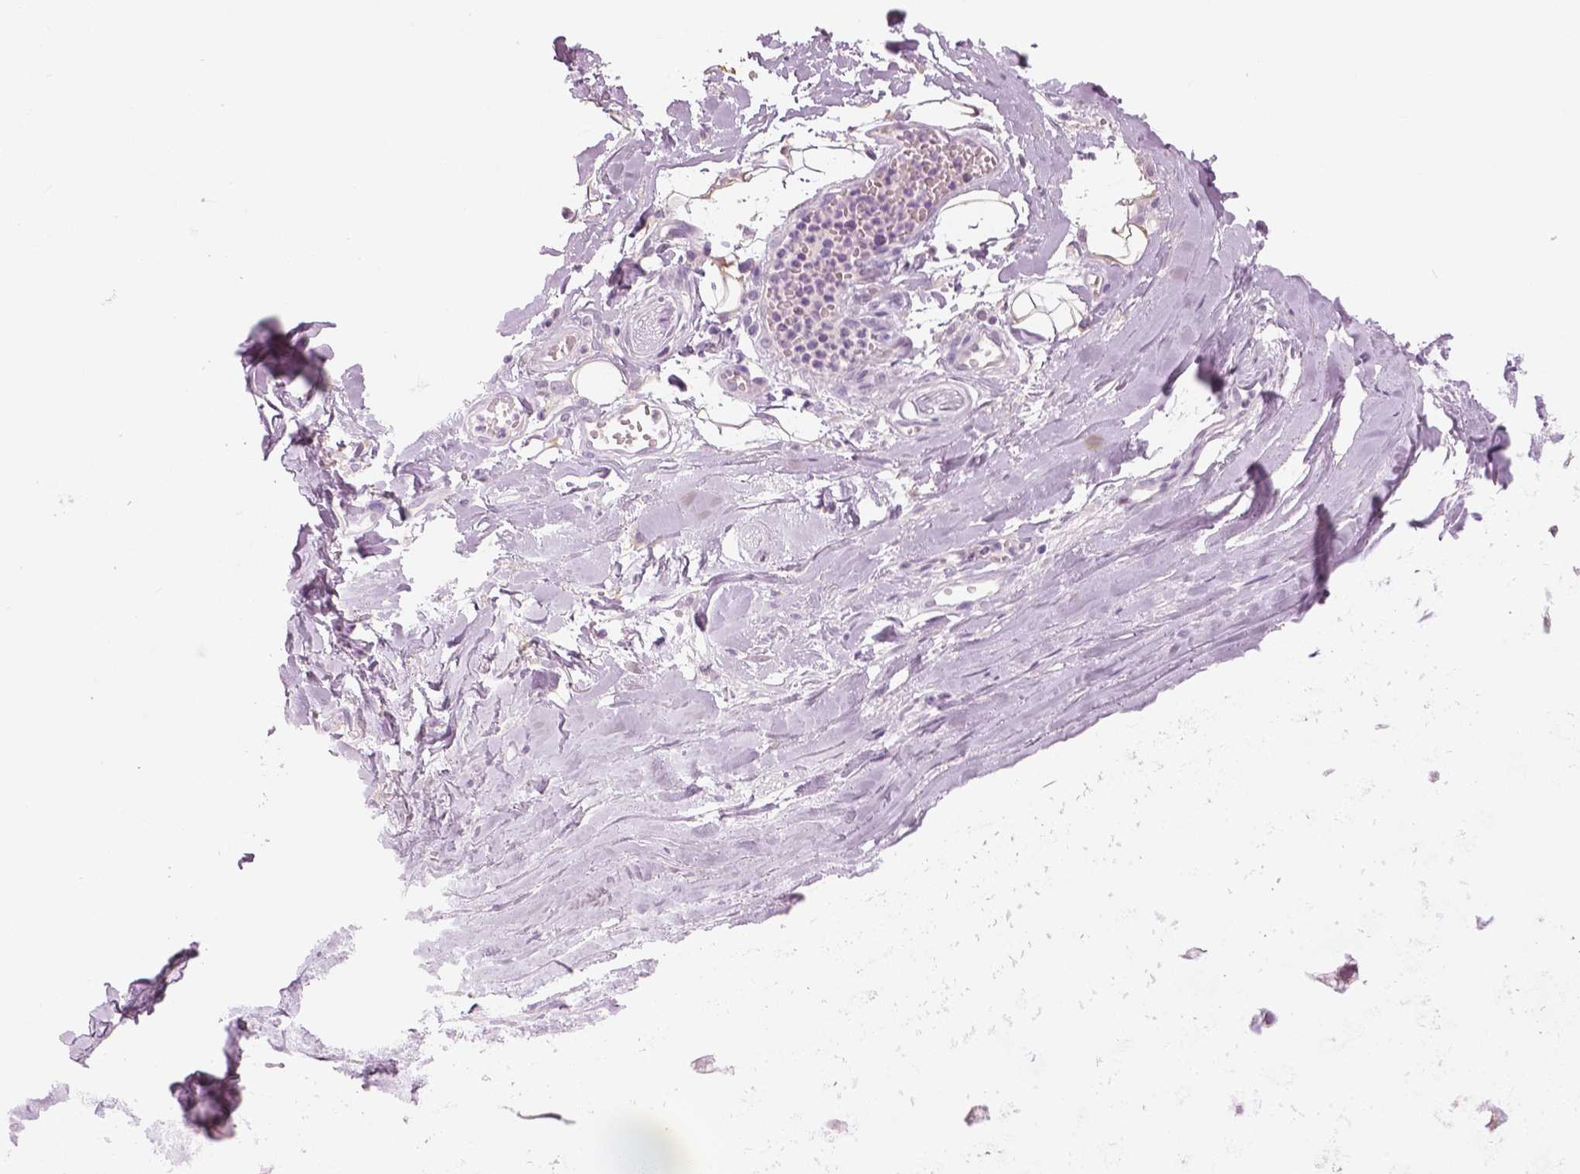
{"staining": {"intensity": "negative", "quantity": "none", "location": "none"}, "tissue": "adipose tissue", "cell_type": "Adipocytes", "image_type": "normal", "snomed": [{"axis": "morphology", "description": "Normal tissue, NOS"}, {"axis": "topography", "description": "Cartilage tissue"}, {"axis": "topography", "description": "Nasopharynx"}, {"axis": "topography", "description": "Thyroid gland"}], "caption": "Immunohistochemistry image of unremarkable adipose tissue stained for a protein (brown), which exhibits no staining in adipocytes. Nuclei are stained in blue.", "gene": "GALM", "patient": {"sex": "male", "age": 63}}